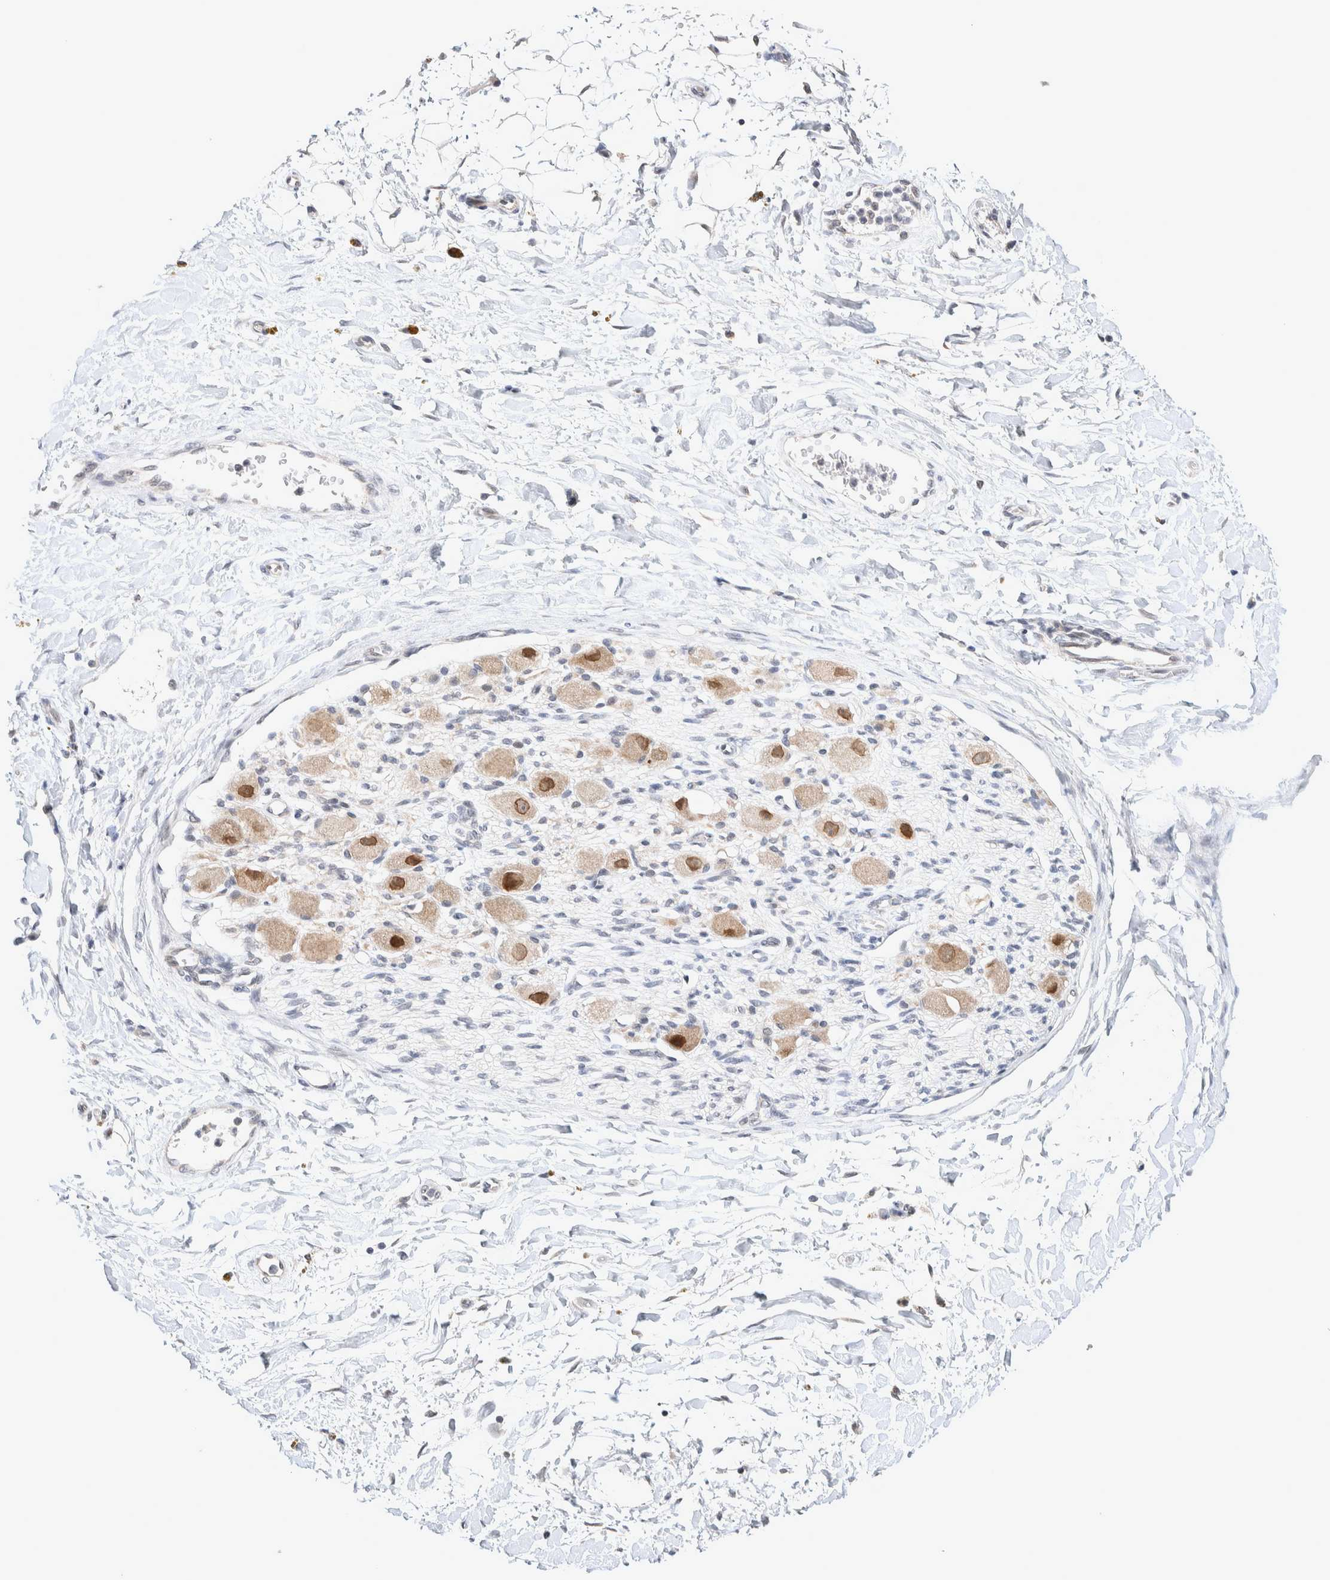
{"staining": {"intensity": "negative", "quantity": "none", "location": "none"}, "tissue": "adipose tissue", "cell_type": "Adipocytes", "image_type": "normal", "snomed": [{"axis": "morphology", "description": "Normal tissue, NOS"}, {"axis": "topography", "description": "Kidney"}, {"axis": "topography", "description": "Peripheral nerve tissue"}], "caption": "The IHC histopathology image has no significant staining in adipocytes of adipose tissue. Nuclei are stained in blue.", "gene": "CRAT", "patient": {"sex": "male", "age": 7}}